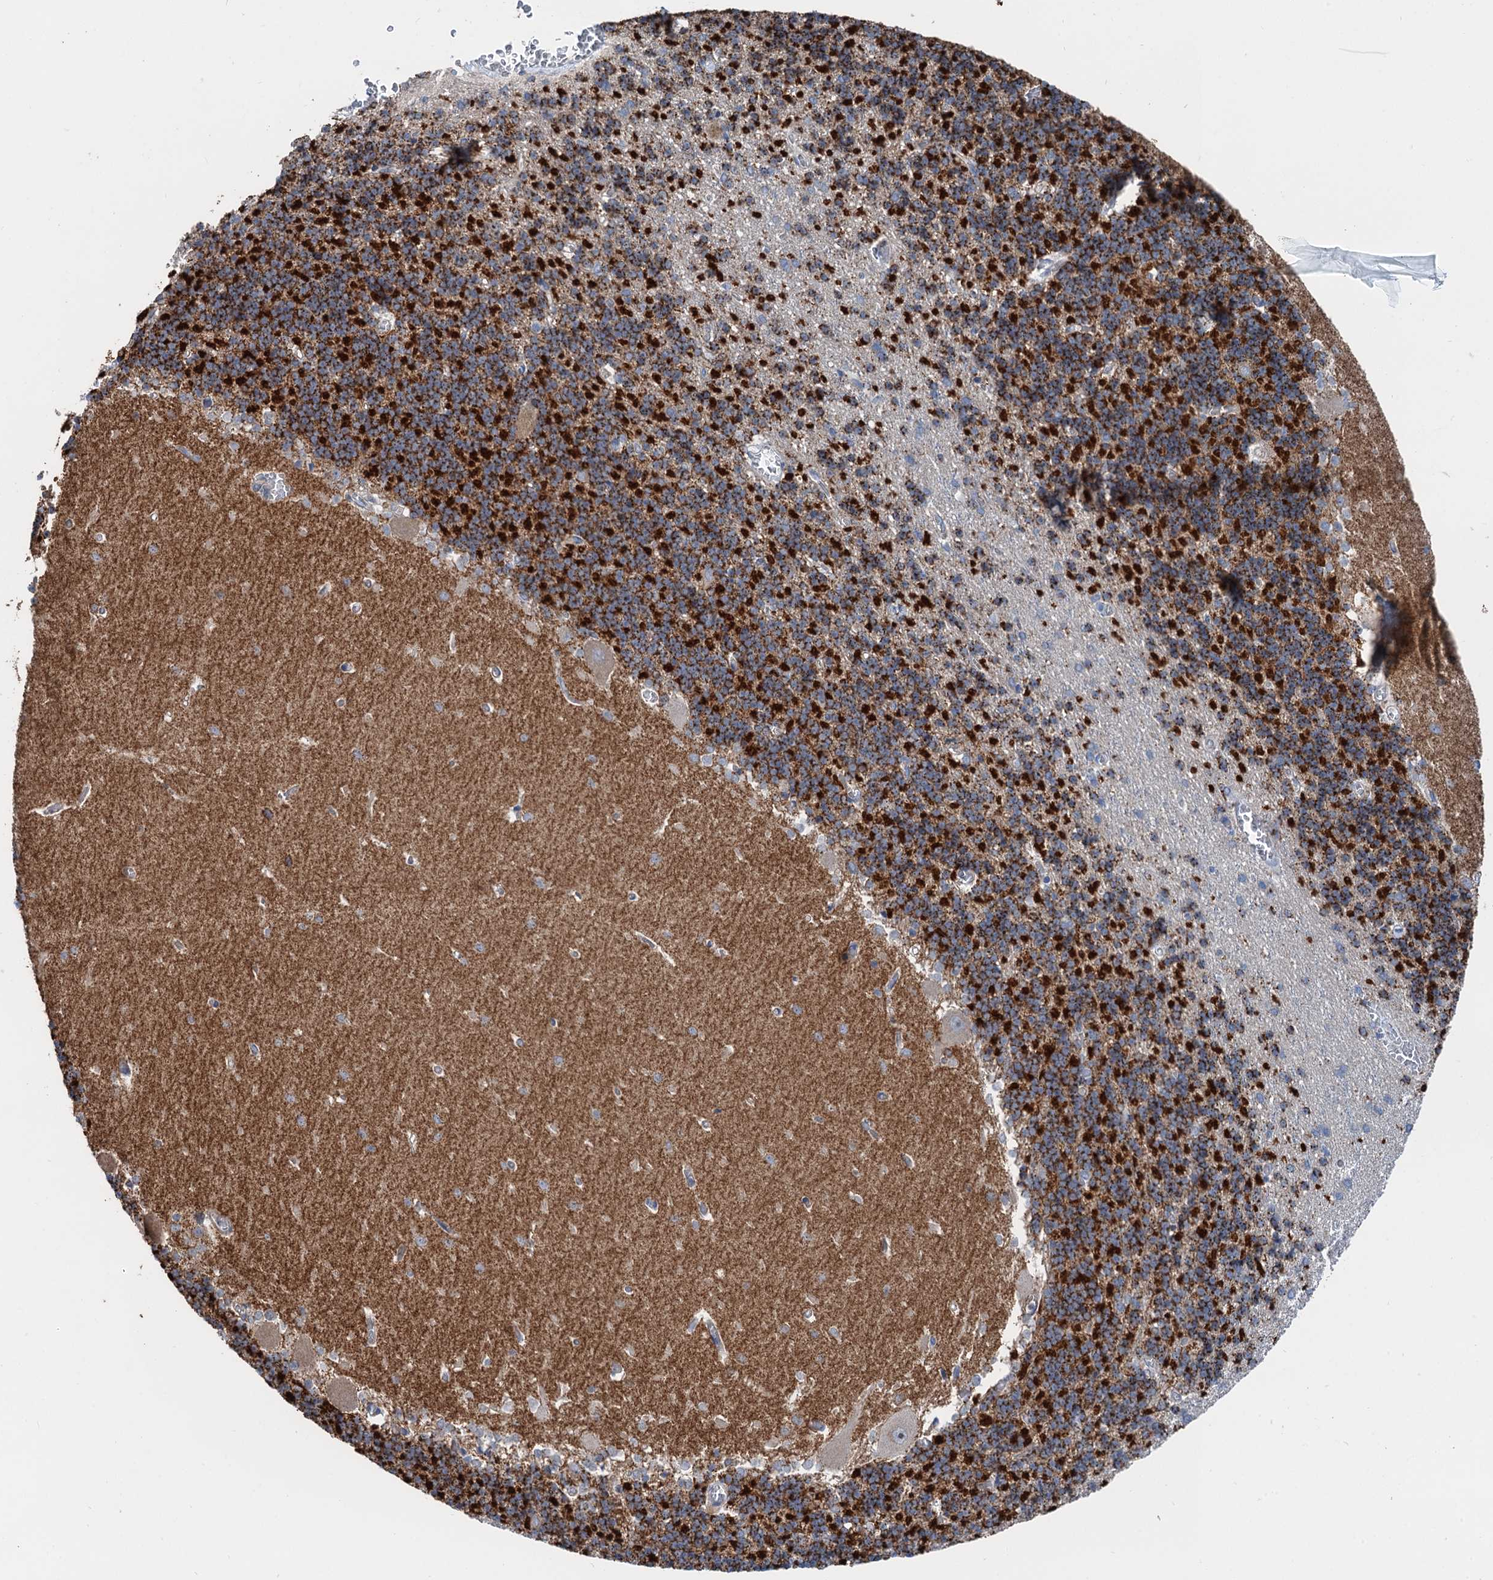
{"staining": {"intensity": "strong", "quantity": "25%-75%", "location": "cytoplasmic/membranous"}, "tissue": "cerebellum", "cell_type": "Cells in granular layer", "image_type": "normal", "snomed": [{"axis": "morphology", "description": "Normal tissue, NOS"}, {"axis": "topography", "description": "Cerebellum"}], "caption": "A brown stain shows strong cytoplasmic/membranous staining of a protein in cells in granular layer of normal cerebellum.", "gene": "ANKRD26", "patient": {"sex": "male", "age": 37}}